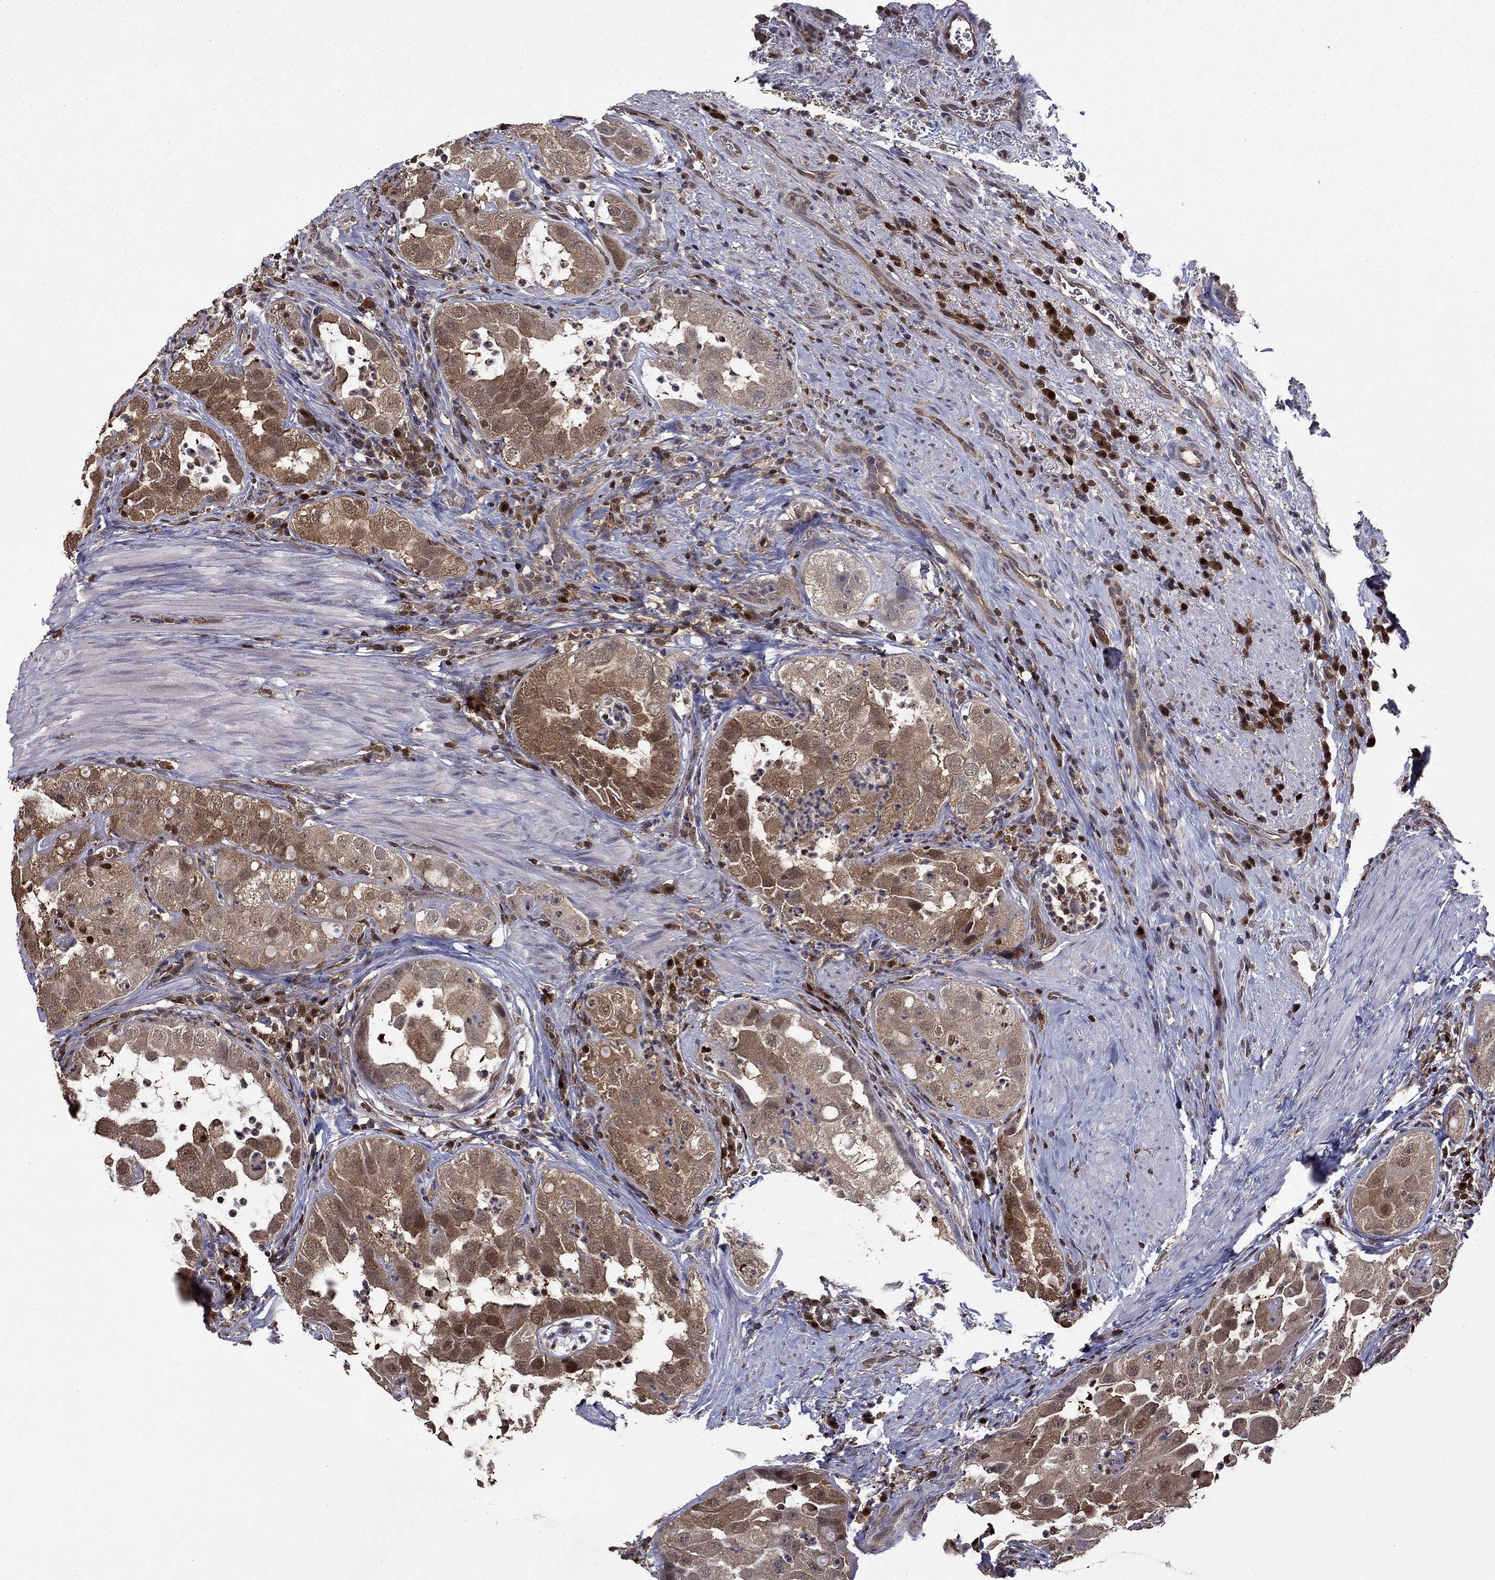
{"staining": {"intensity": "moderate", "quantity": "<25%", "location": "cytoplasmic/membranous"}, "tissue": "urothelial cancer", "cell_type": "Tumor cells", "image_type": "cancer", "snomed": [{"axis": "morphology", "description": "Urothelial carcinoma, High grade"}, {"axis": "topography", "description": "Urinary bladder"}], "caption": "A histopathology image of human urothelial carcinoma (high-grade) stained for a protein exhibits moderate cytoplasmic/membranous brown staining in tumor cells.", "gene": "APPBP2", "patient": {"sex": "female", "age": 41}}